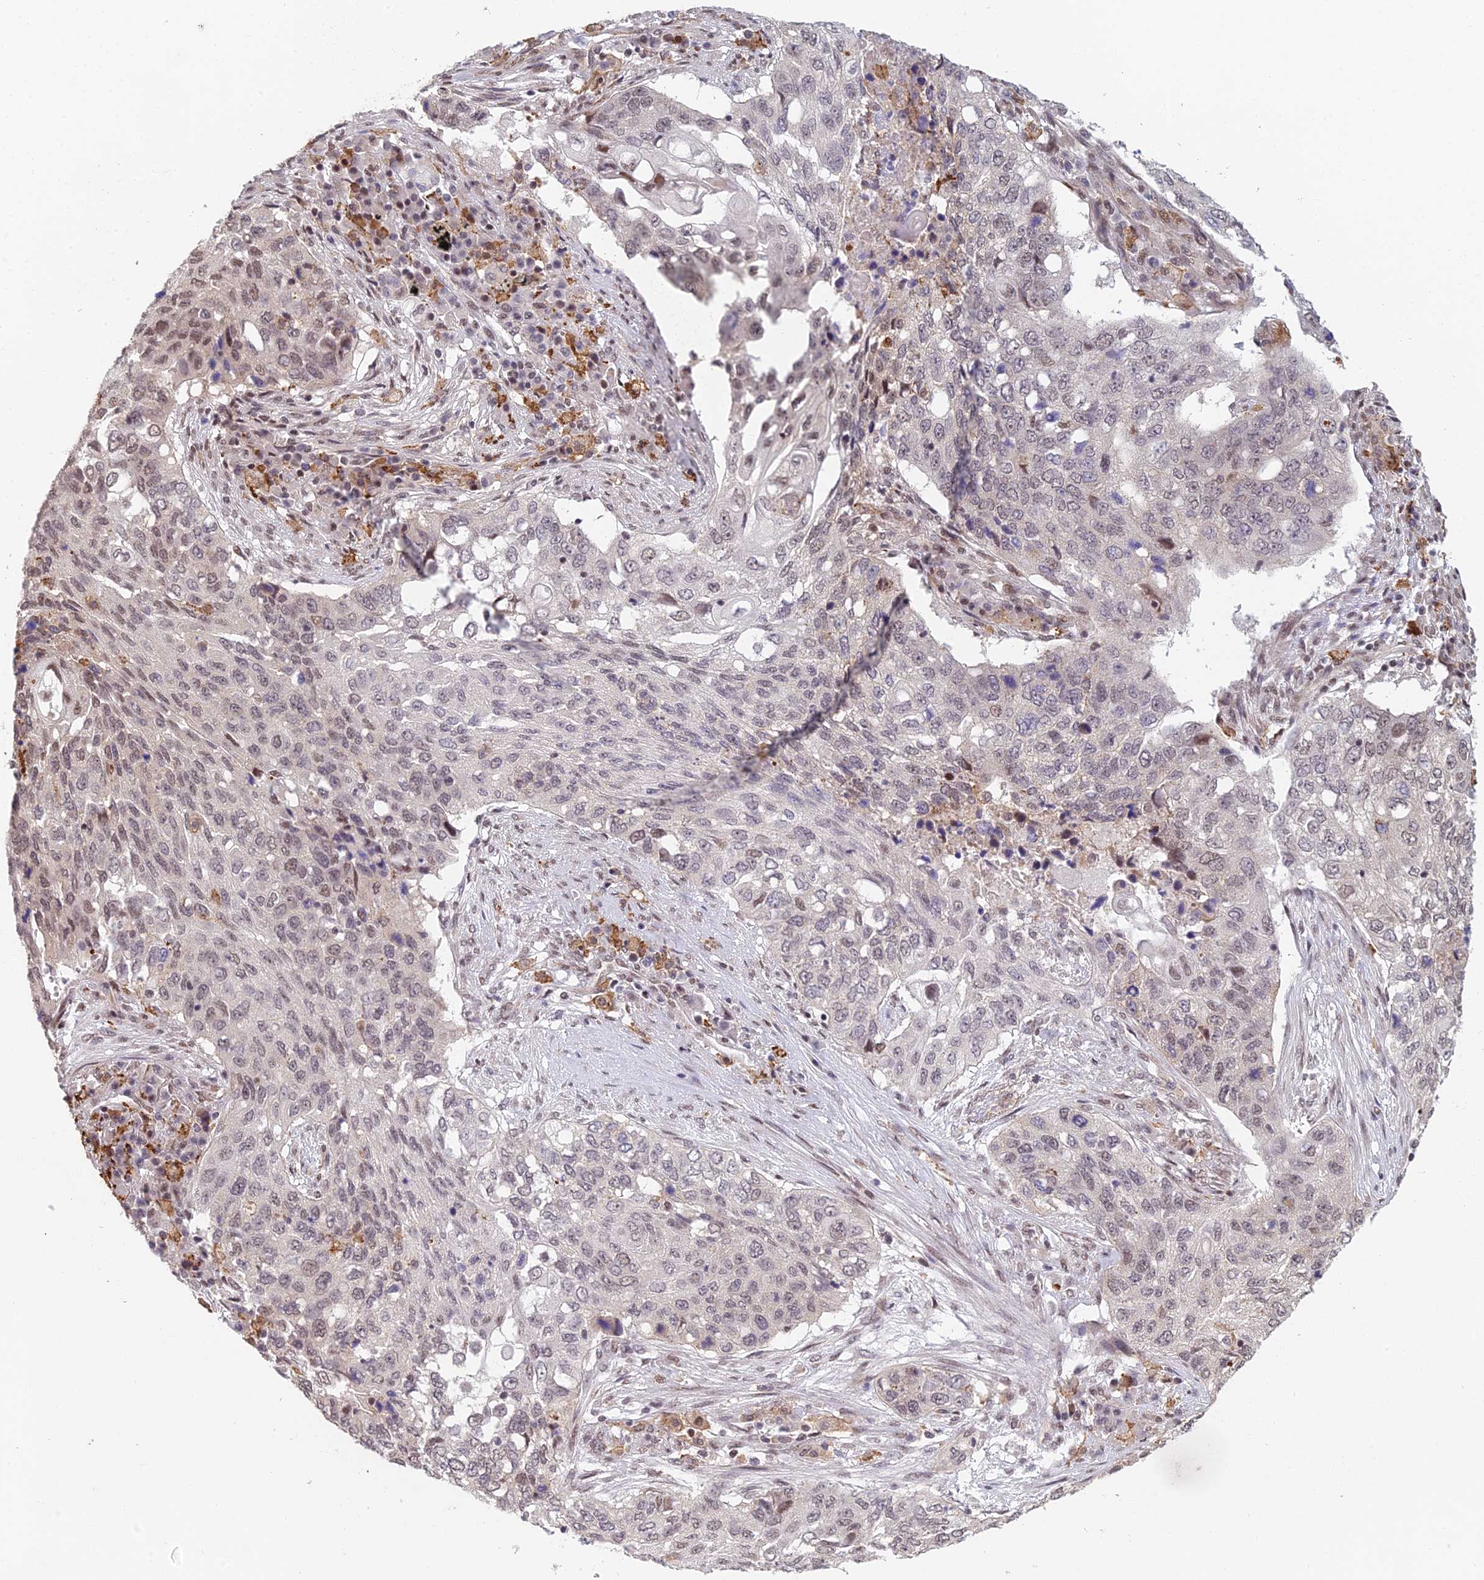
{"staining": {"intensity": "weak", "quantity": ">75%", "location": "nuclear"}, "tissue": "lung cancer", "cell_type": "Tumor cells", "image_type": "cancer", "snomed": [{"axis": "morphology", "description": "Squamous cell carcinoma, NOS"}, {"axis": "topography", "description": "Lung"}], "caption": "Tumor cells reveal low levels of weak nuclear staining in about >75% of cells in lung squamous cell carcinoma.", "gene": "ABHD17A", "patient": {"sex": "female", "age": 63}}